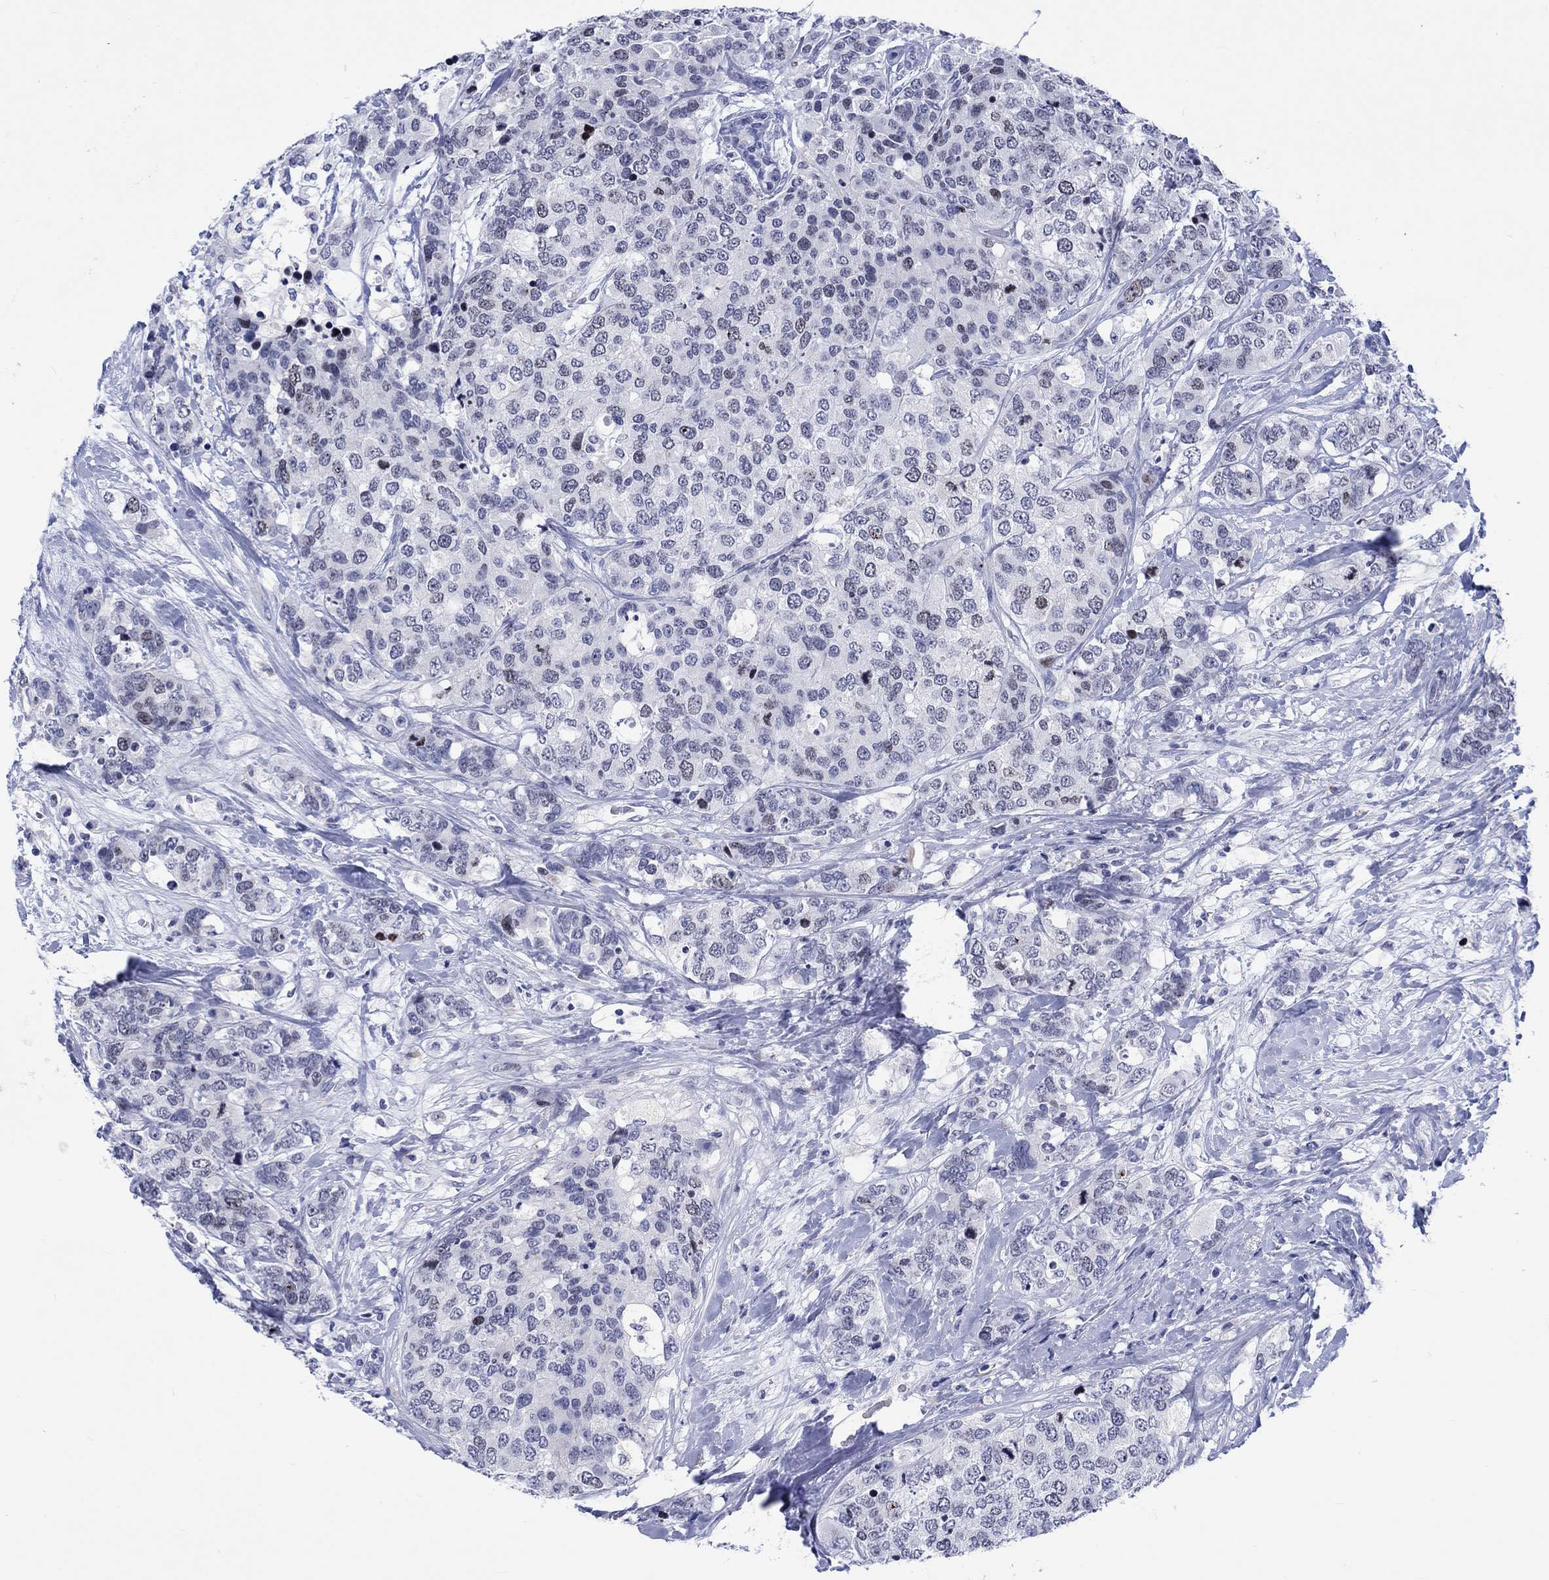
{"staining": {"intensity": "negative", "quantity": "none", "location": "none"}, "tissue": "breast cancer", "cell_type": "Tumor cells", "image_type": "cancer", "snomed": [{"axis": "morphology", "description": "Lobular carcinoma"}, {"axis": "topography", "description": "Breast"}], "caption": "This image is of breast cancer stained with immunohistochemistry to label a protein in brown with the nuclei are counter-stained blue. There is no expression in tumor cells.", "gene": "CDCA2", "patient": {"sex": "female", "age": 59}}